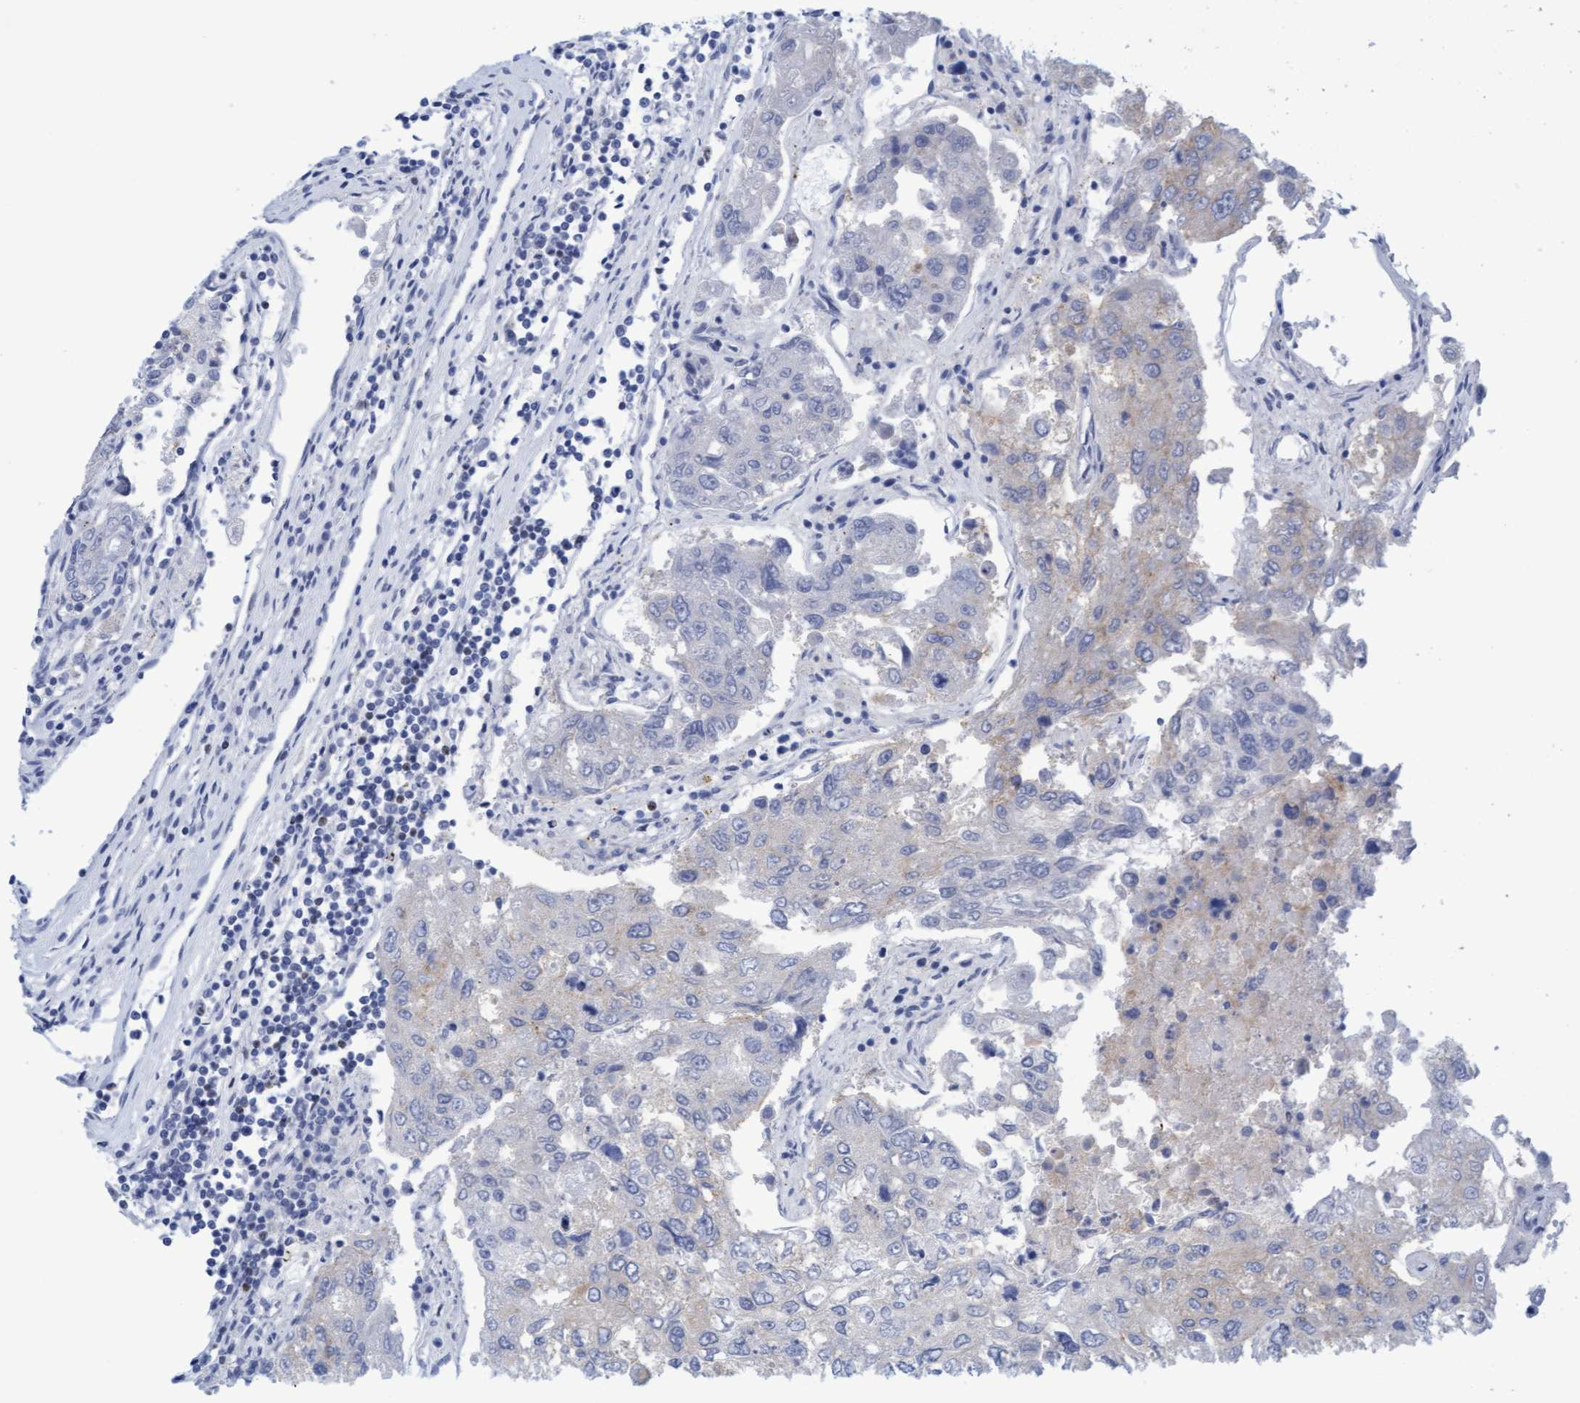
{"staining": {"intensity": "negative", "quantity": "none", "location": "none"}, "tissue": "urothelial cancer", "cell_type": "Tumor cells", "image_type": "cancer", "snomed": [{"axis": "morphology", "description": "Urothelial carcinoma, High grade"}, {"axis": "topography", "description": "Lymph node"}, {"axis": "topography", "description": "Urinary bladder"}], "caption": "Urothelial cancer was stained to show a protein in brown. There is no significant staining in tumor cells.", "gene": "GLRX2", "patient": {"sex": "male", "age": 51}}